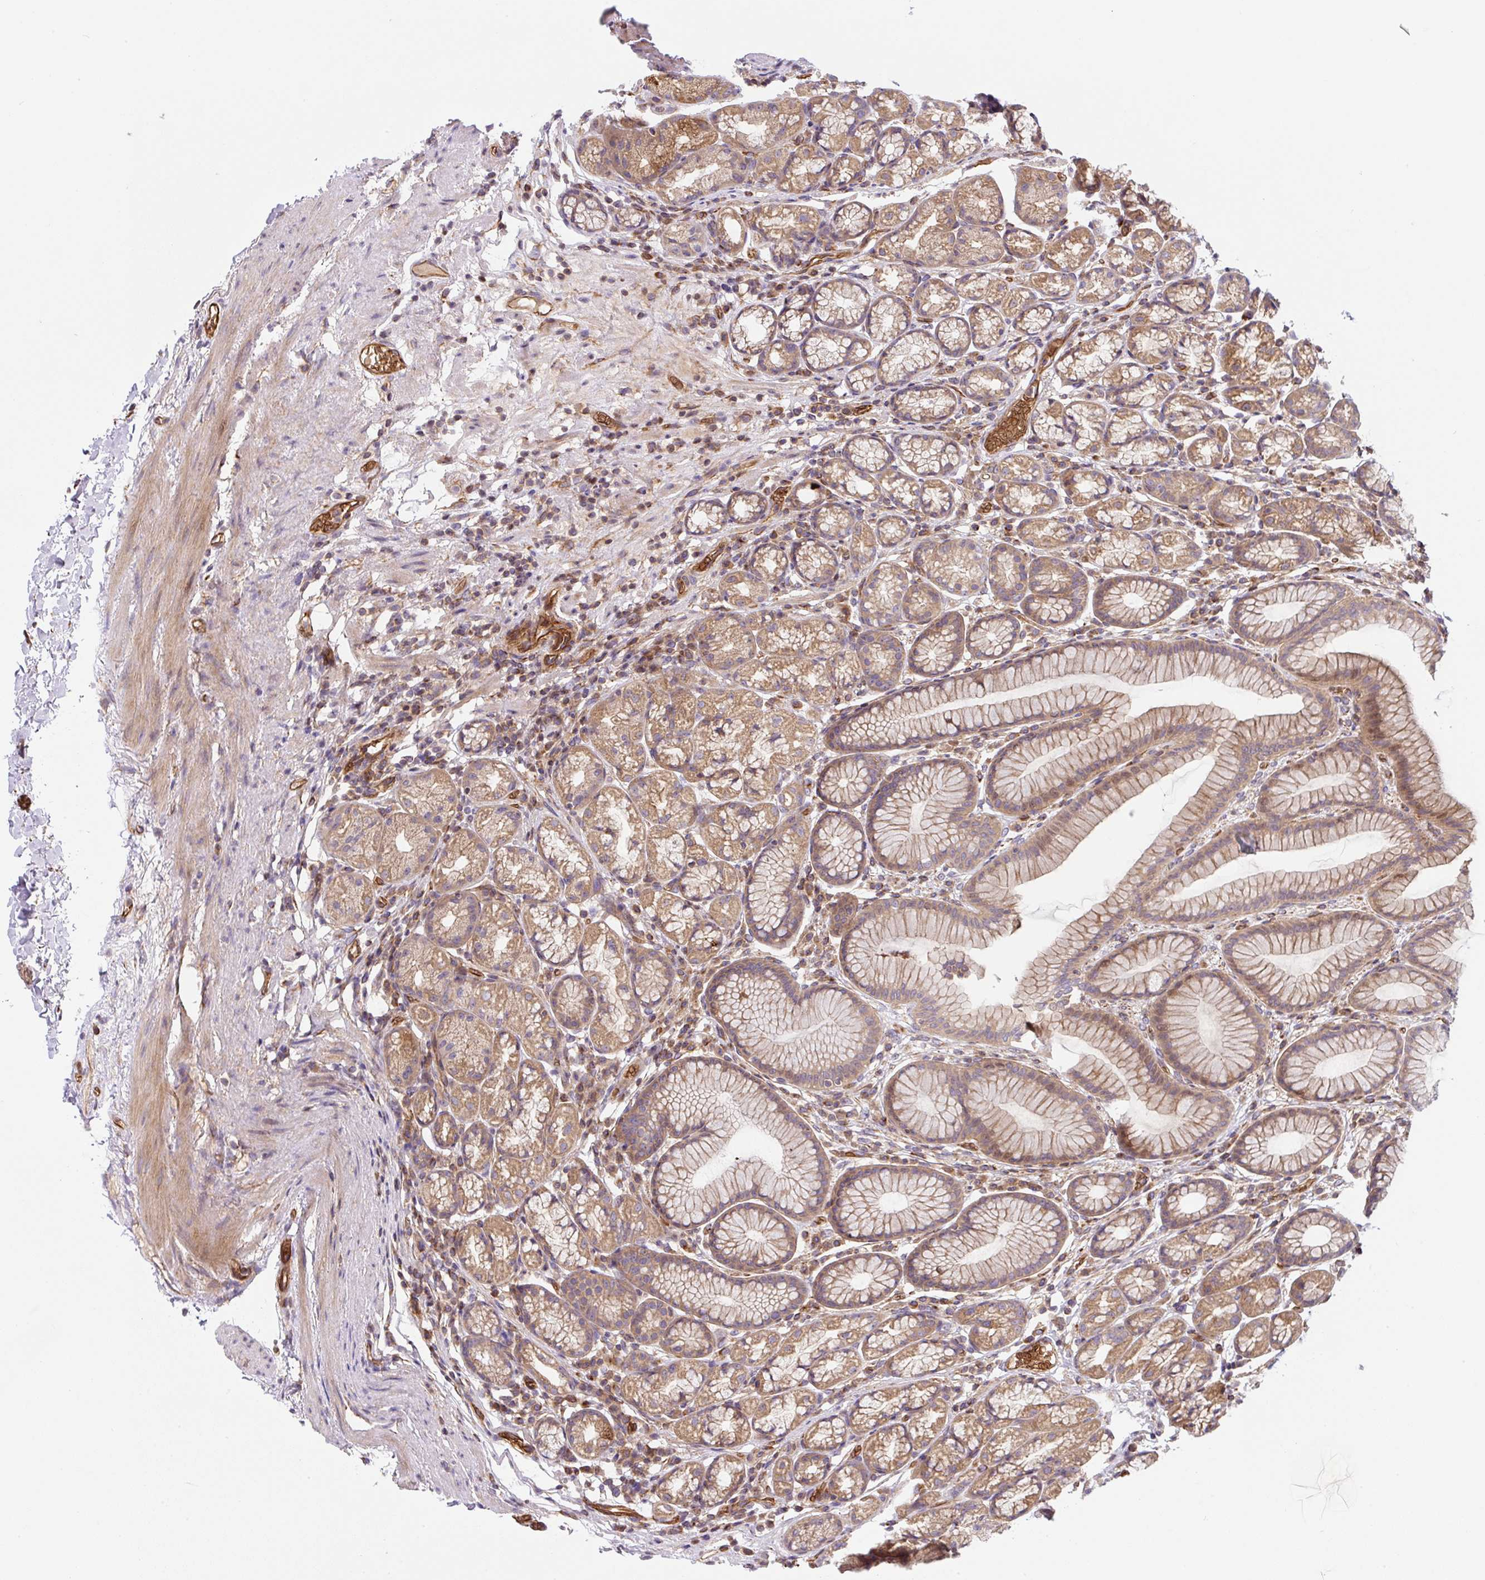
{"staining": {"intensity": "moderate", "quantity": ">75%", "location": "cytoplasmic/membranous"}, "tissue": "stomach", "cell_type": "Glandular cells", "image_type": "normal", "snomed": [{"axis": "morphology", "description": "Normal tissue, NOS"}, {"axis": "topography", "description": "Stomach, lower"}], "caption": "This is an image of IHC staining of unremarkable stomach, which shows moderate expression in the cytoplasmic/membranous of glandular cells.", "gene": "APOBEC3D", "patient": {"sex": "male", "age": 67}}